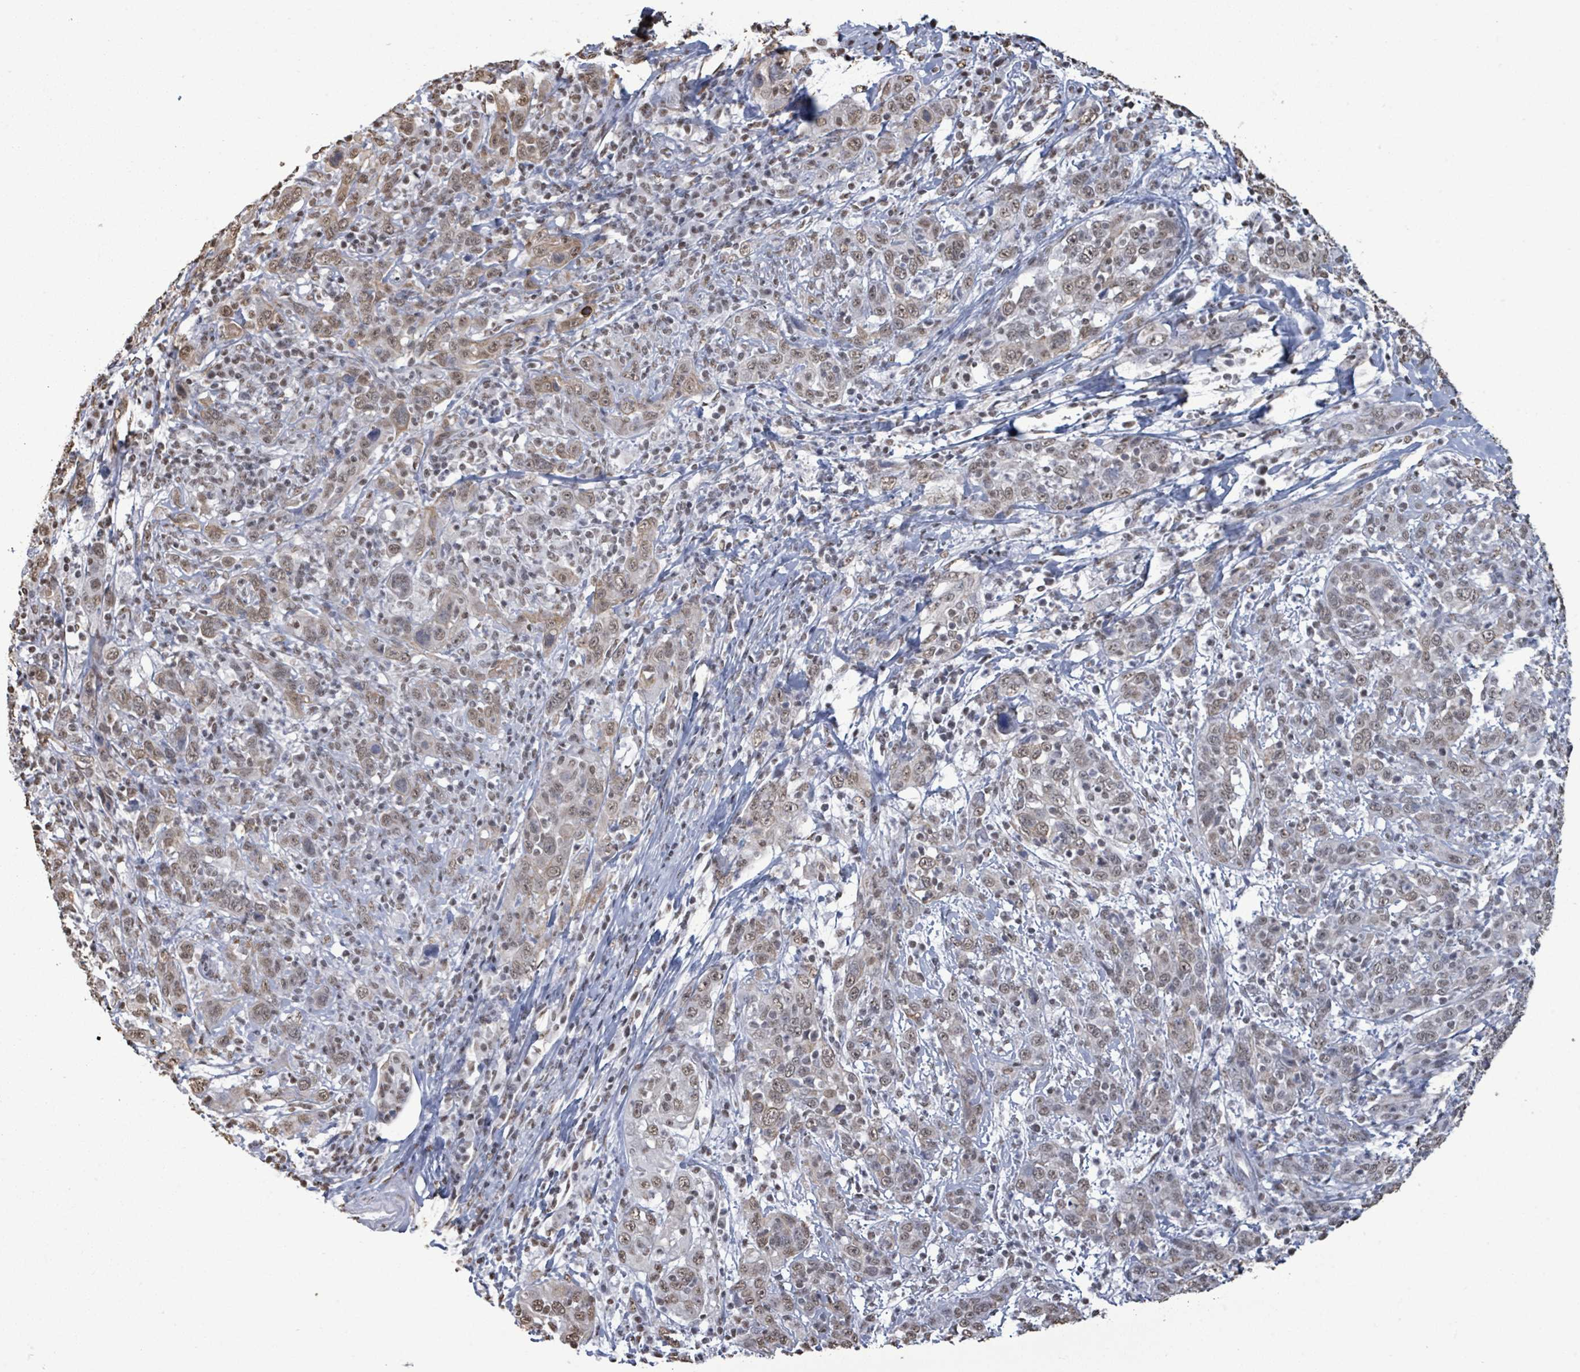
{"staining": {"intensity": "moderate", "quantity": ">75%", "location": "nuclear"}, "tissue": "cervical cancer", "cell_type": "Tumor cells", "image_type": "cancer", "snomed": [{"axis": "morphology", "description": "Squamous cell carcinoma, NOS"}, {"axis": "topography", "description": "Cervix"}], "caption": "This photomicrograph demonstrates immunohistochemistry staining of cervical squamous cell carcinoma, with medium moderate nuclear expression in about >75% of tumor cells.", "gene": "SAMD14", "patient": {"sex": "female", "age": 46}}